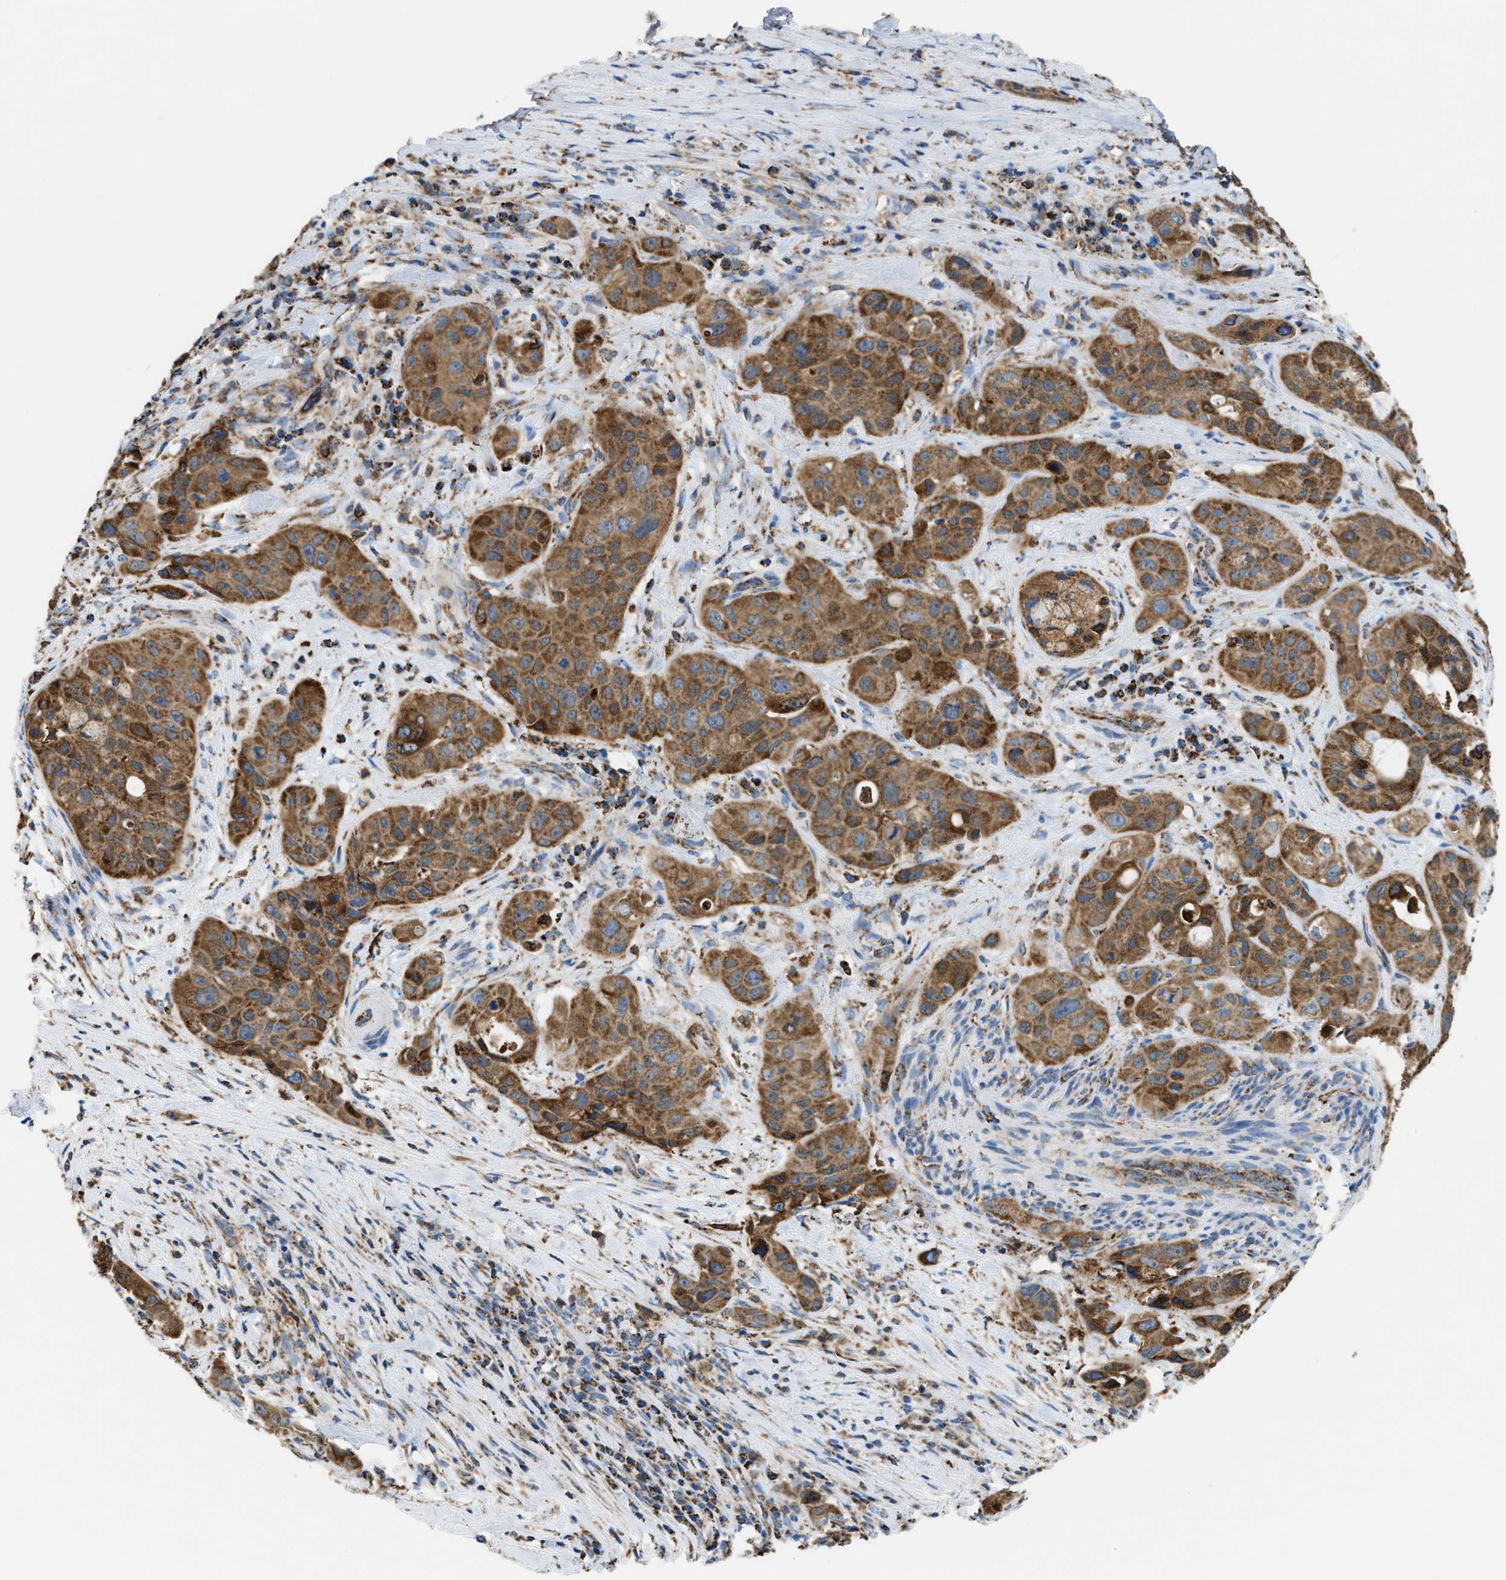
{"staining": {"intensity": "moderate", "quantity": ">75%", "location": "cytoplasmic/membranous"}, "tissue": "pancreatic cancer", "cell_type": "Tumor cells", "image_type": "cancer", "snomed": [{"axis": "morphology", "description": "Adenocarcinoma, NOS"}, {"axis": "topography", "description": "Pancreas"}], "caption": "The immunohistochemical stain highlights moderate cytoplasmic/membranous positivity in tumor cells of pancreatic cancer (adenocarcinoma) tissue. The protein of interest is shown in brown color, while the nuclei are stained blue.", "gene": "ECHS1", "patient": {"sex": "male", "age": 53}}